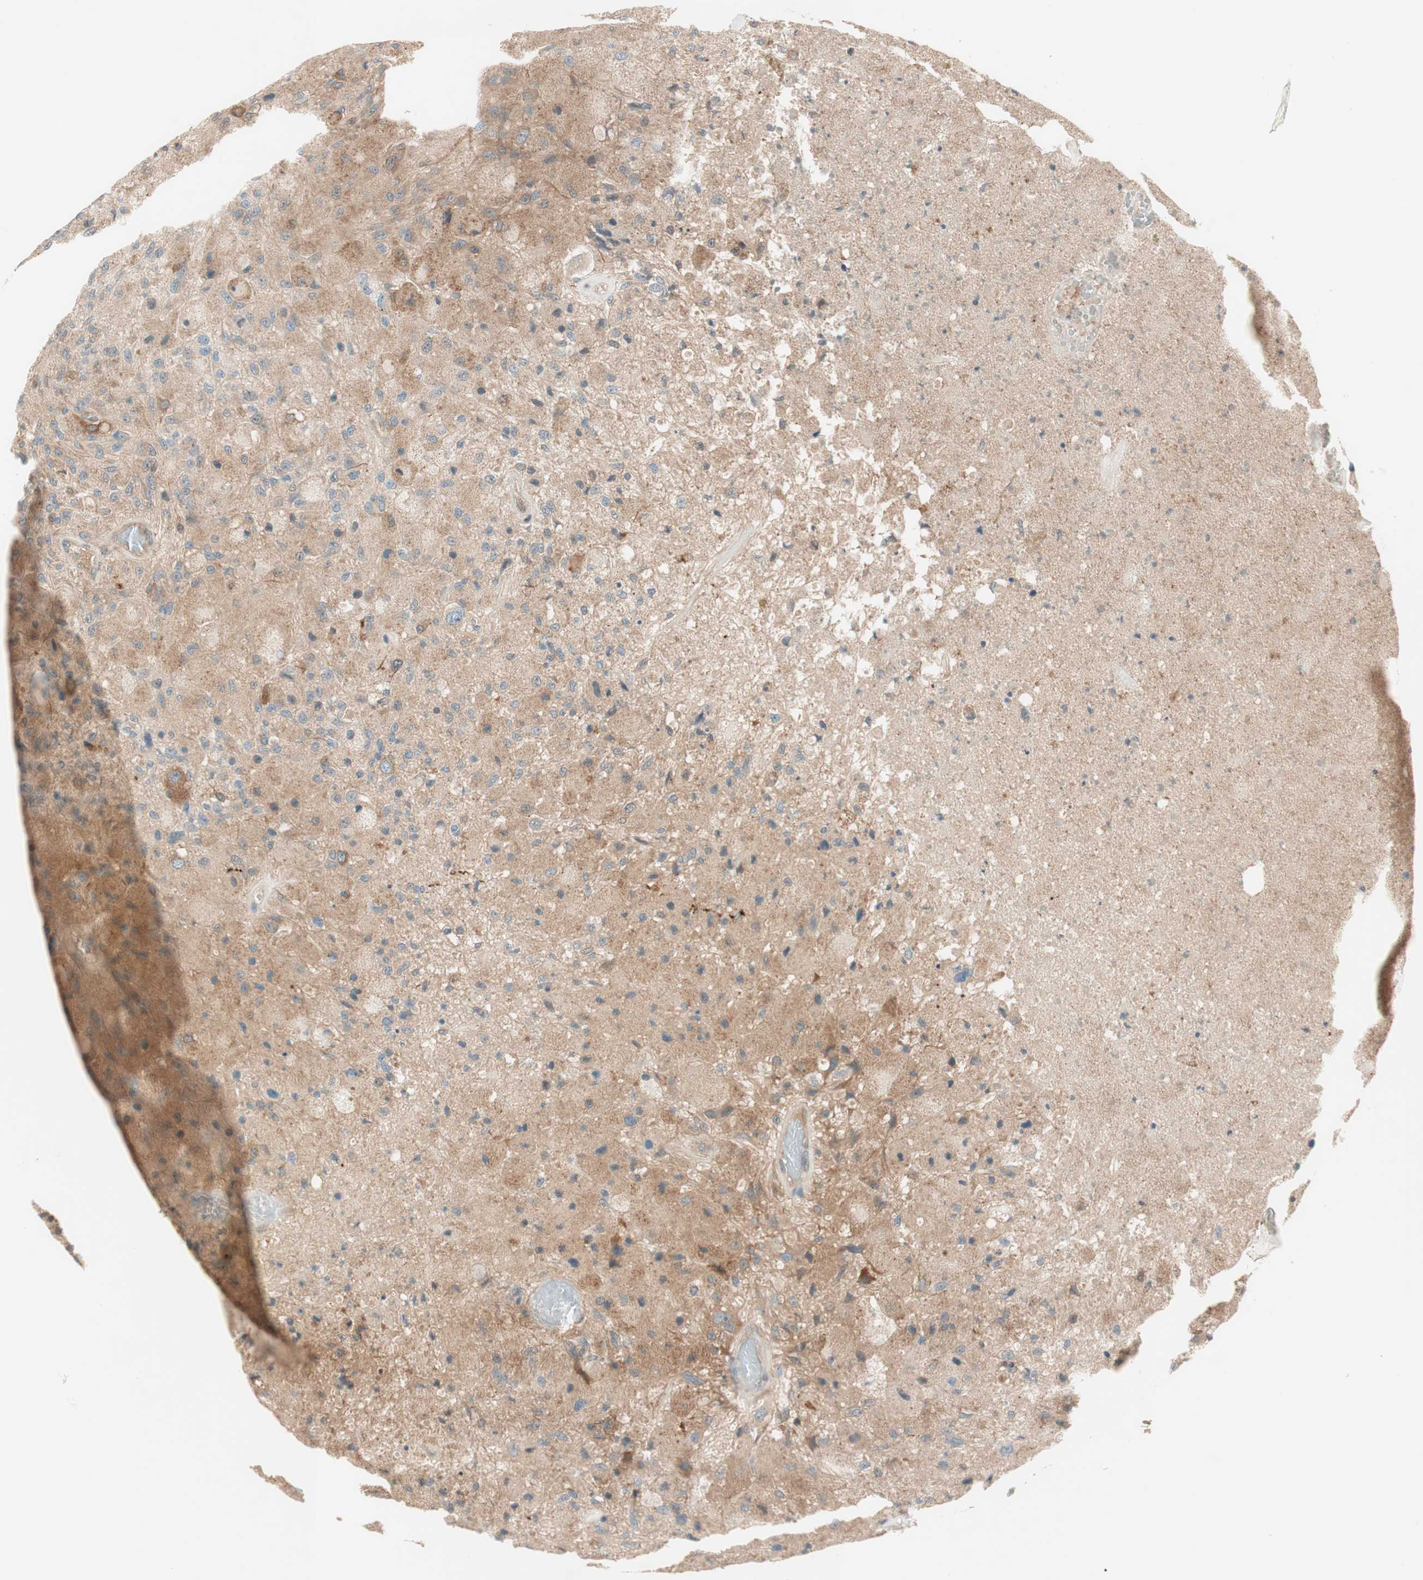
{"staining": {"intensity": "moderate", "quantity": "25%-75%", "location": "cytoplasmic/membranous"}, "tissue": "glioma", "cell_type": "Tumor cells", "image_type": "cancer", "snomed": [{"axis": "morphology", "description": "Normal tissue, NOS"}, {"axis": "morphology", "description": "Glioma, malignant, High grade"}, {"axis": "topography", "description": "Cerebral cortex"}], "caption": "Protein analysis of high-grade glioma (malignant) tissue exhibits moderate cytoplasmic/membranous positivity in approximately 25%-75% of tumor cells.", "gene": "GALT", "patient": {"sex": "male", "age": 77}}